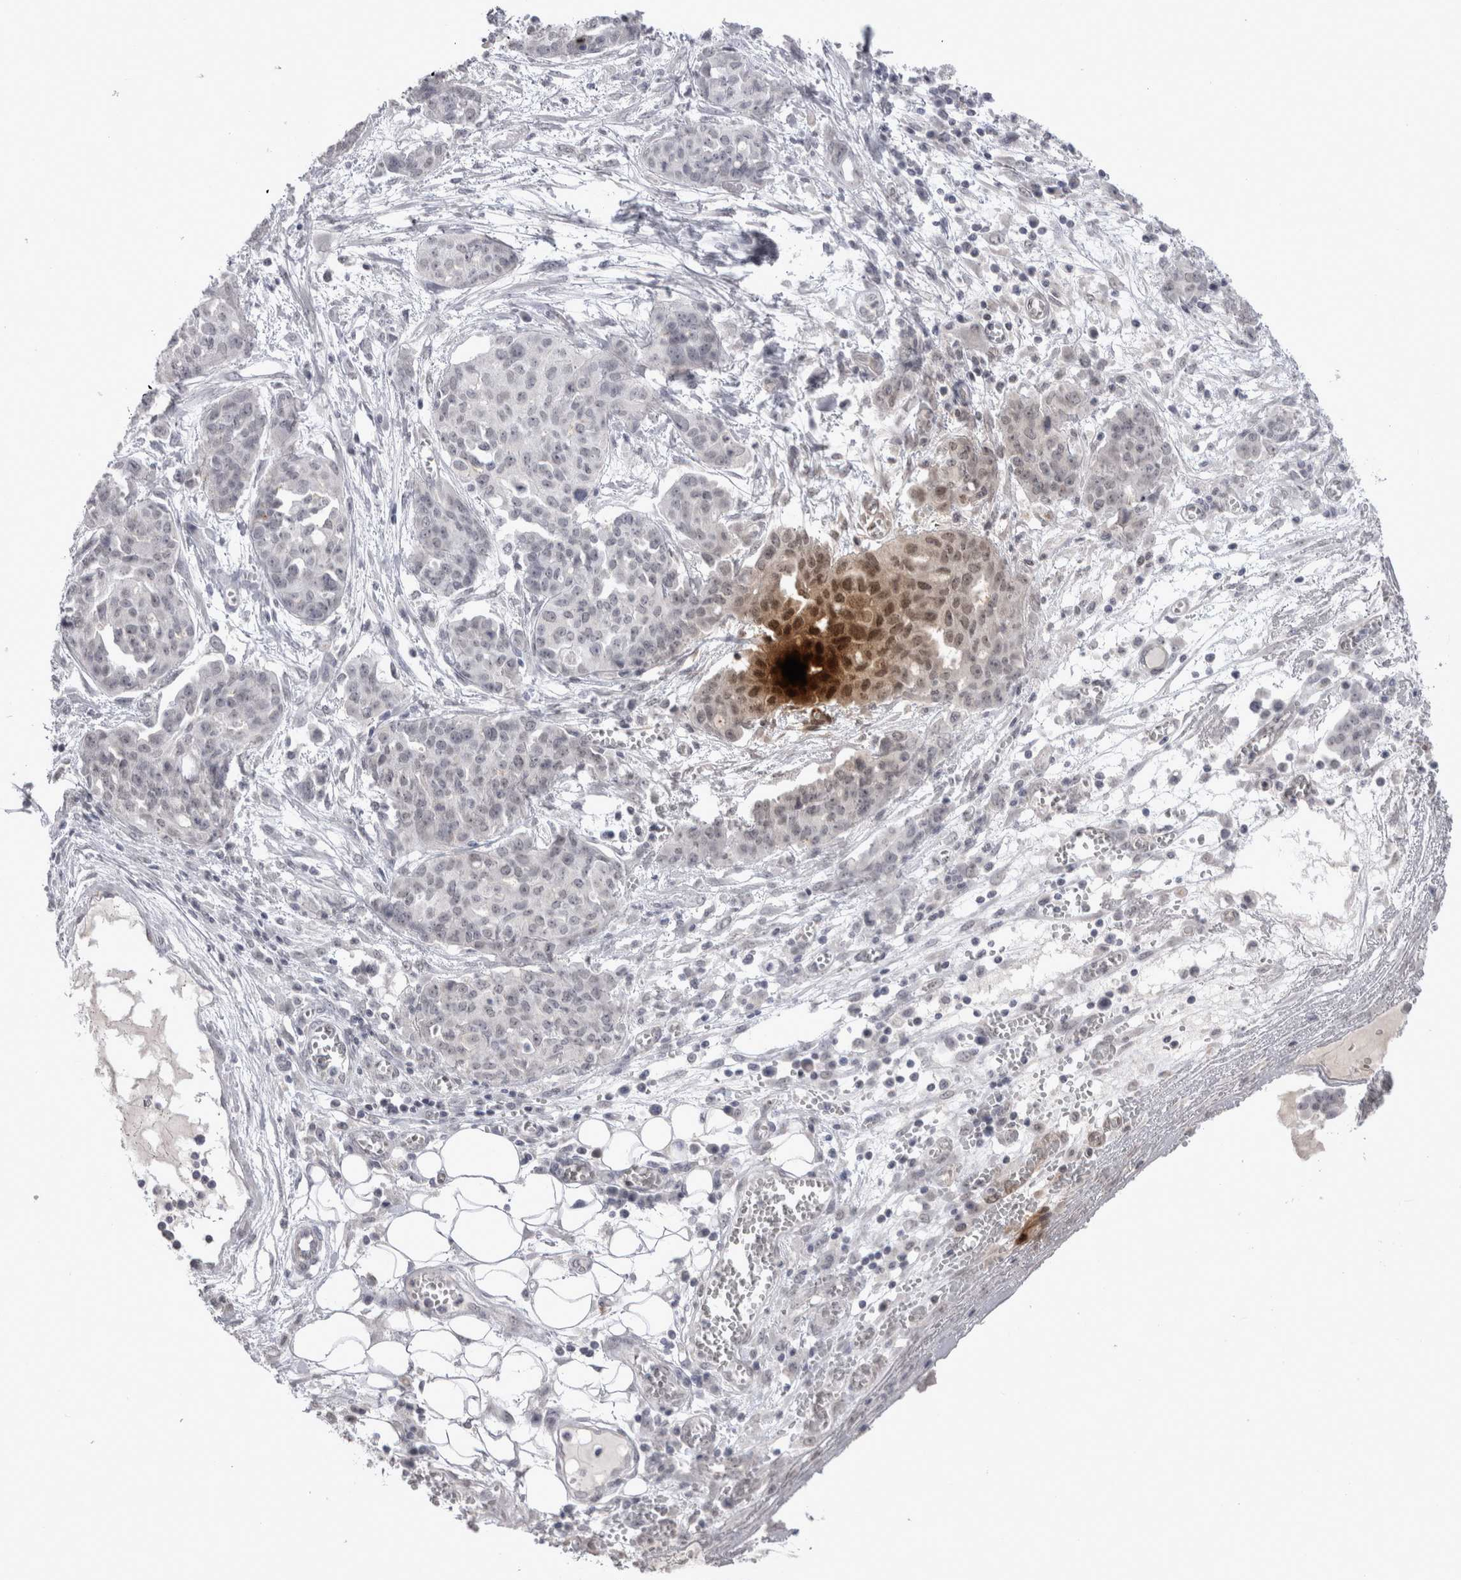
{"staining": {"intensity": "negative", "quantity": "none", "location": "none"}, "tissue": "ovarian cancer", "cell_type": "Tumor cells", "image_type": "cancer", "snomed": [{"axis": "morphology", "description": "Cystadenocarcinoma, serous, NOS"}, {"axis": "topography", "description": "Soft tissue"}, {"axis": "topography", "description": "Ovary"}], "caption": "DAB (3,3'-diaminobenzidine) immunohistochemical staining of human ovarian serous cystadenocarcinoma shows no significant positivity in tumor cells.", "gene": "DDX4", "patient": {"sex": "female", "age": 57}}